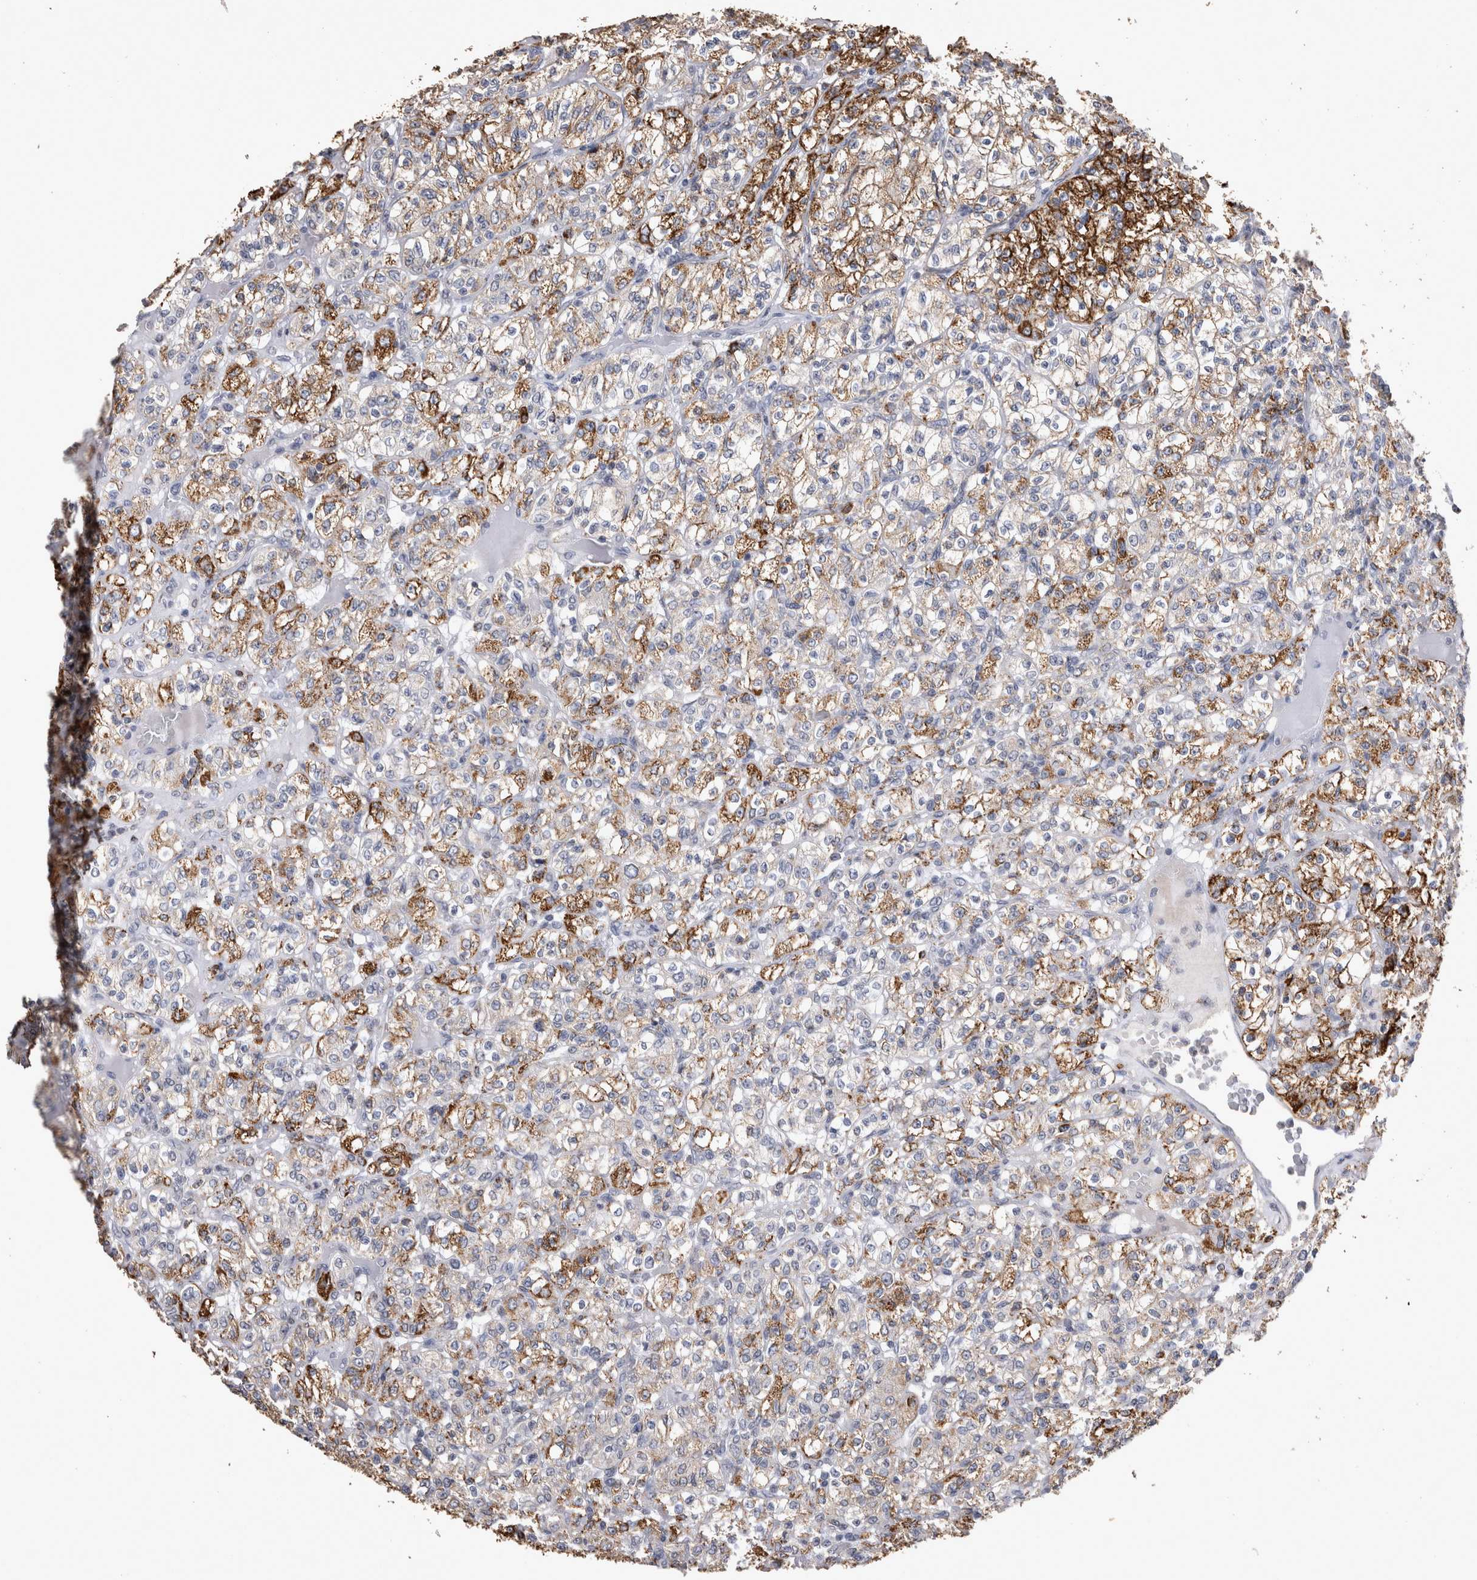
{"staining": {"intensity": "strong", "quantity": ">75%", "location": "cytoplasmic/membranous"}, "tissue": "renal cancer", "cell_type": "Tumor cells", "image_type": "cancer", "snomed": [{"axis": "morphology", "description": "Normal tissue, NOS"}, {"axis": "morphology", "description": "Adenocarcinoma, NOS"}, {"axis": "topography", "description": "Kidney"}], "caption": "Renal cancer tissue displays strong cytoplasmic/membranous staining in about >75% of tumor cells, visualized by immunohistochemistry.", "gene": "DKK3", "patient": {"sex": "female", "age": 72}}